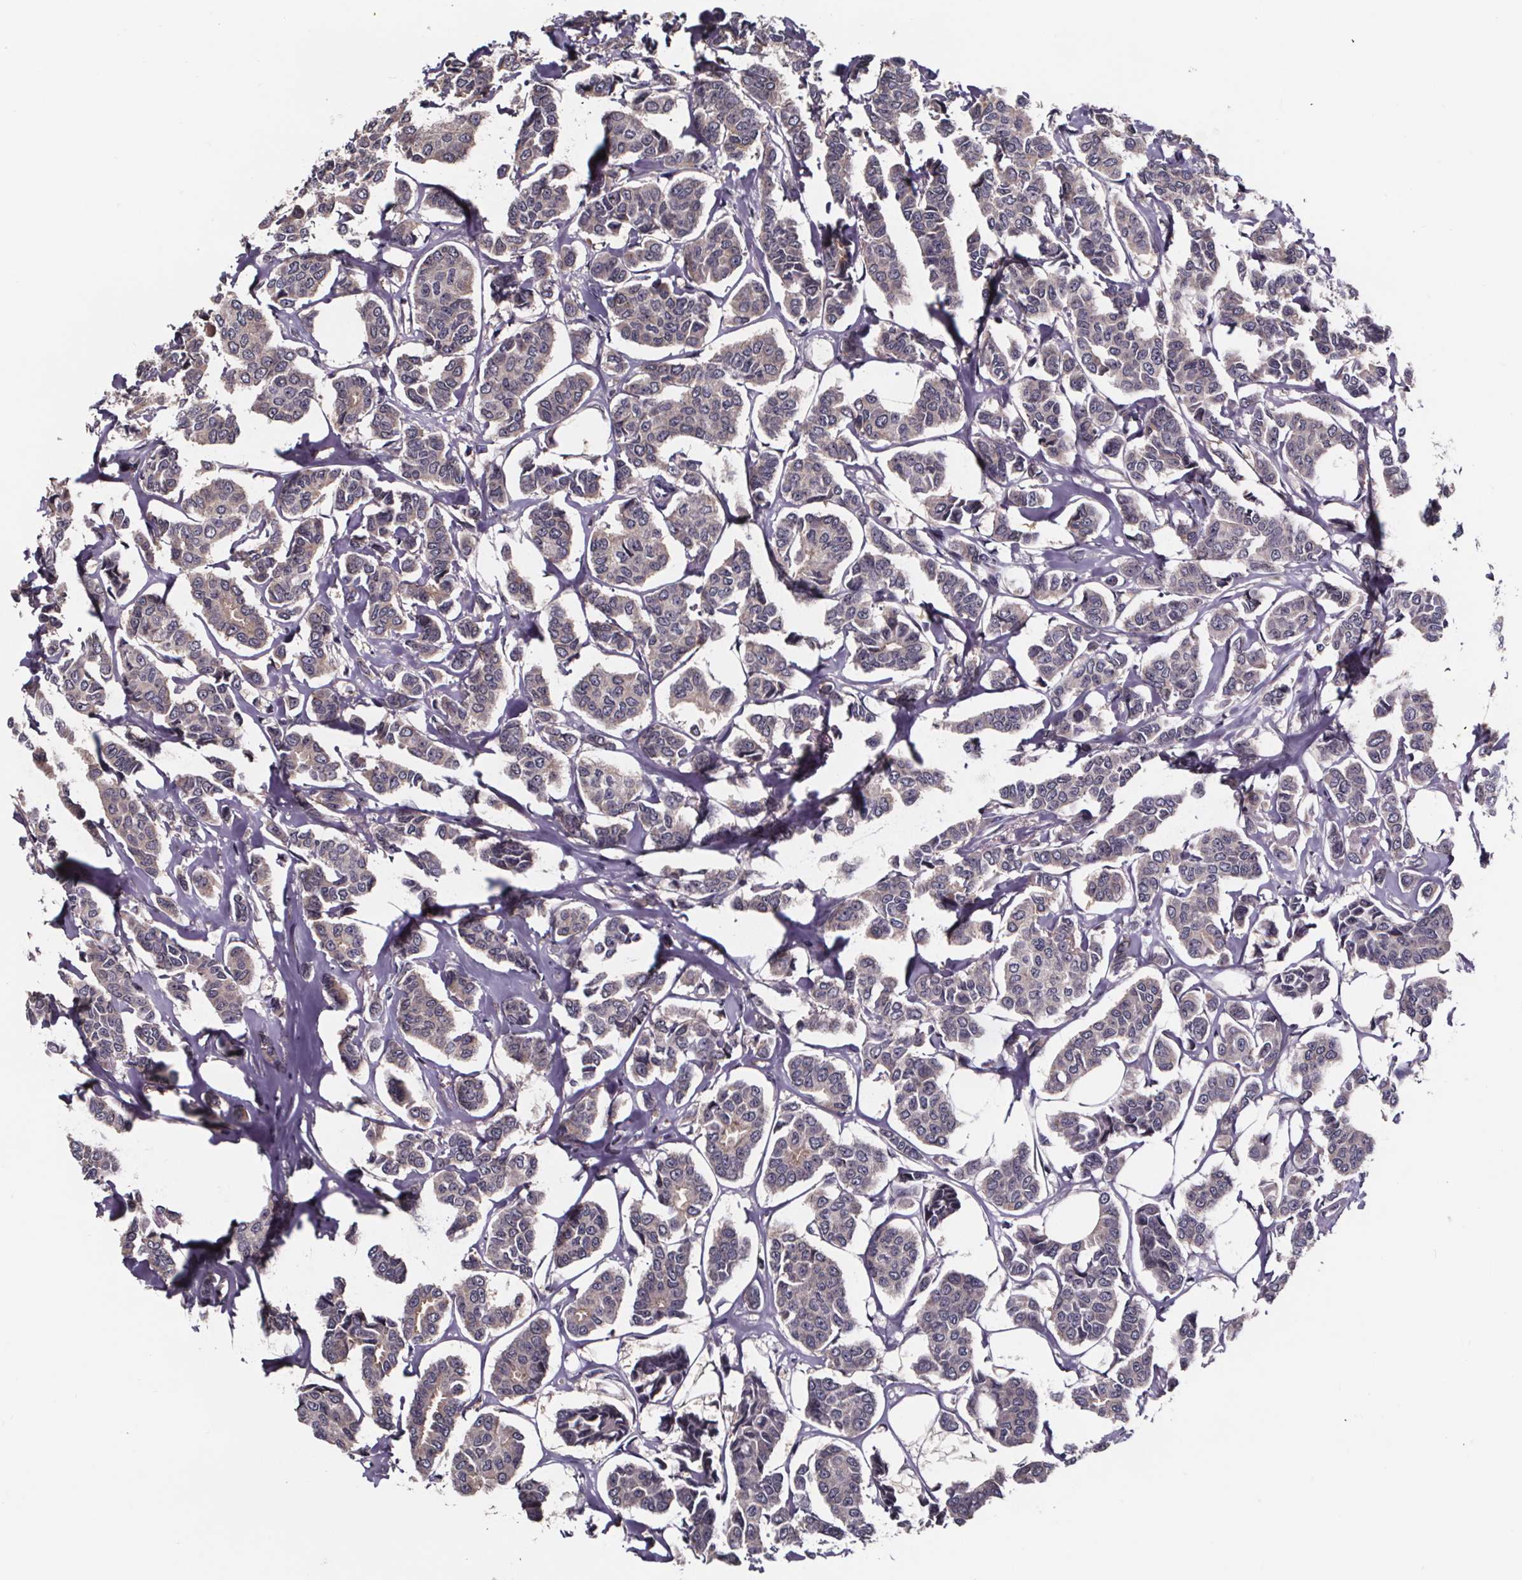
{"staining": {"intensity": "weak", "quantity": "<25%", "location": "cytoplasmic/membranous"}, "tissue": "breast cancer", "cell_type": "Tumor cells", "image_type": "cancer", "snomed": [{"axis": "morphology", "description": "Duct carcinoma"}, {"axis": "topography", "description": "Breast"}], "caption": "Tumor cells are negative for brown protein staining in breast cancer. (Stains: DAB IHC with hematoxylin counter stain, Microscopy: brightfield microscopy at high magnification).", "gene": "SMIM1", "patient": {"sex": "female", "age": 94}}